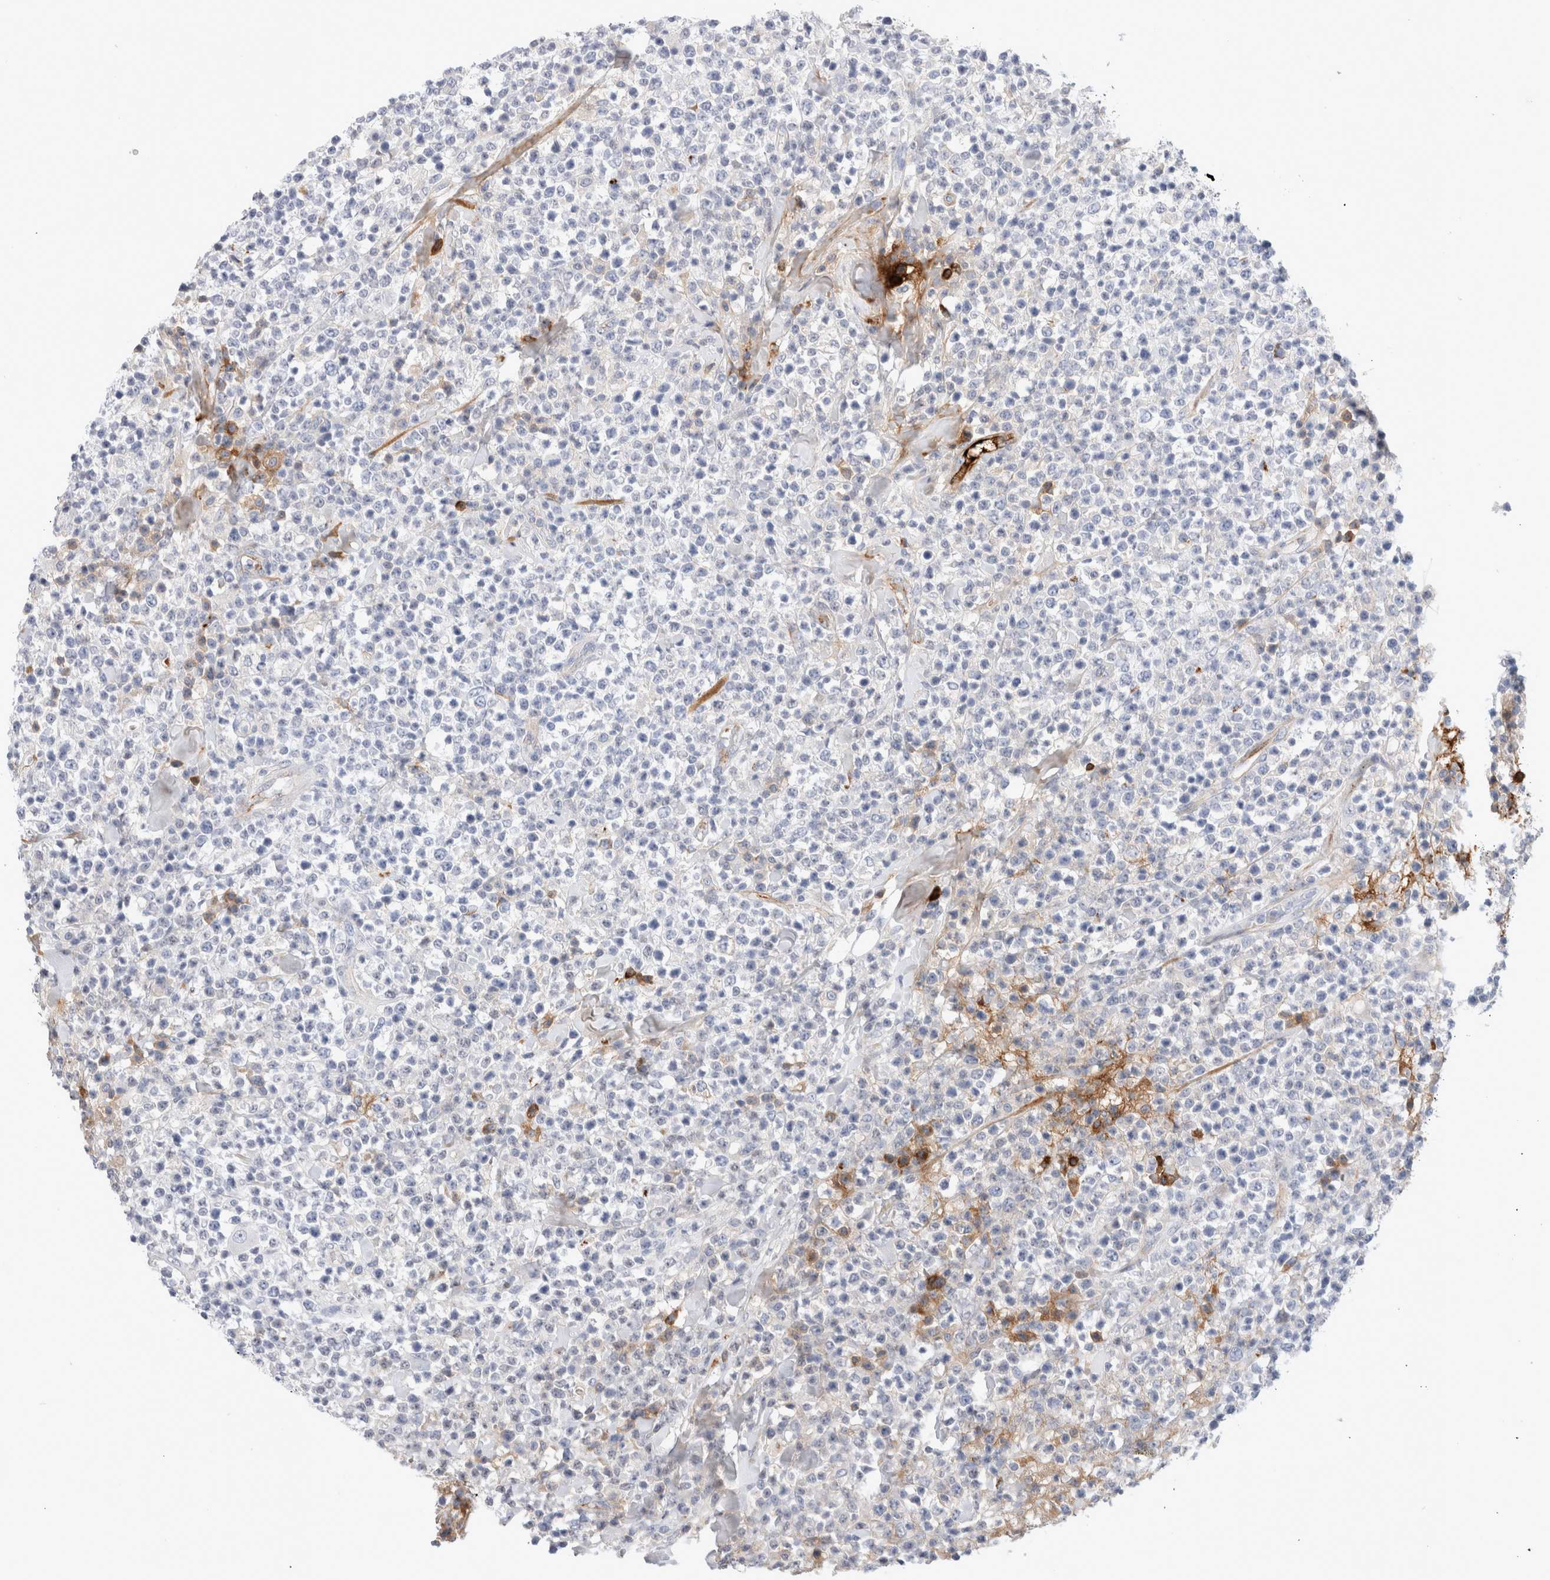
{"staining": {"intensity": "negative", "quantity": "none", "location": "none"}, "tissue": "lymphoma", "cell_type": "Tumor cells", "image_type": "cancer", "snomed": [{"axis": "morphology", "description": "Malignant lymphoma, non-Hodgkin's type, High grade"}, {"axis": "topography", "description": "Colon"}], "caption": "There is no significant staining in tumor cells of lymphoma. Brightfield microscopy of IHC stained with DAB (brown) and hematoxylin (blue), captured at high magnification.", "gene": "ECHDC2", "patient": {"sex": "female", "age": 53}}